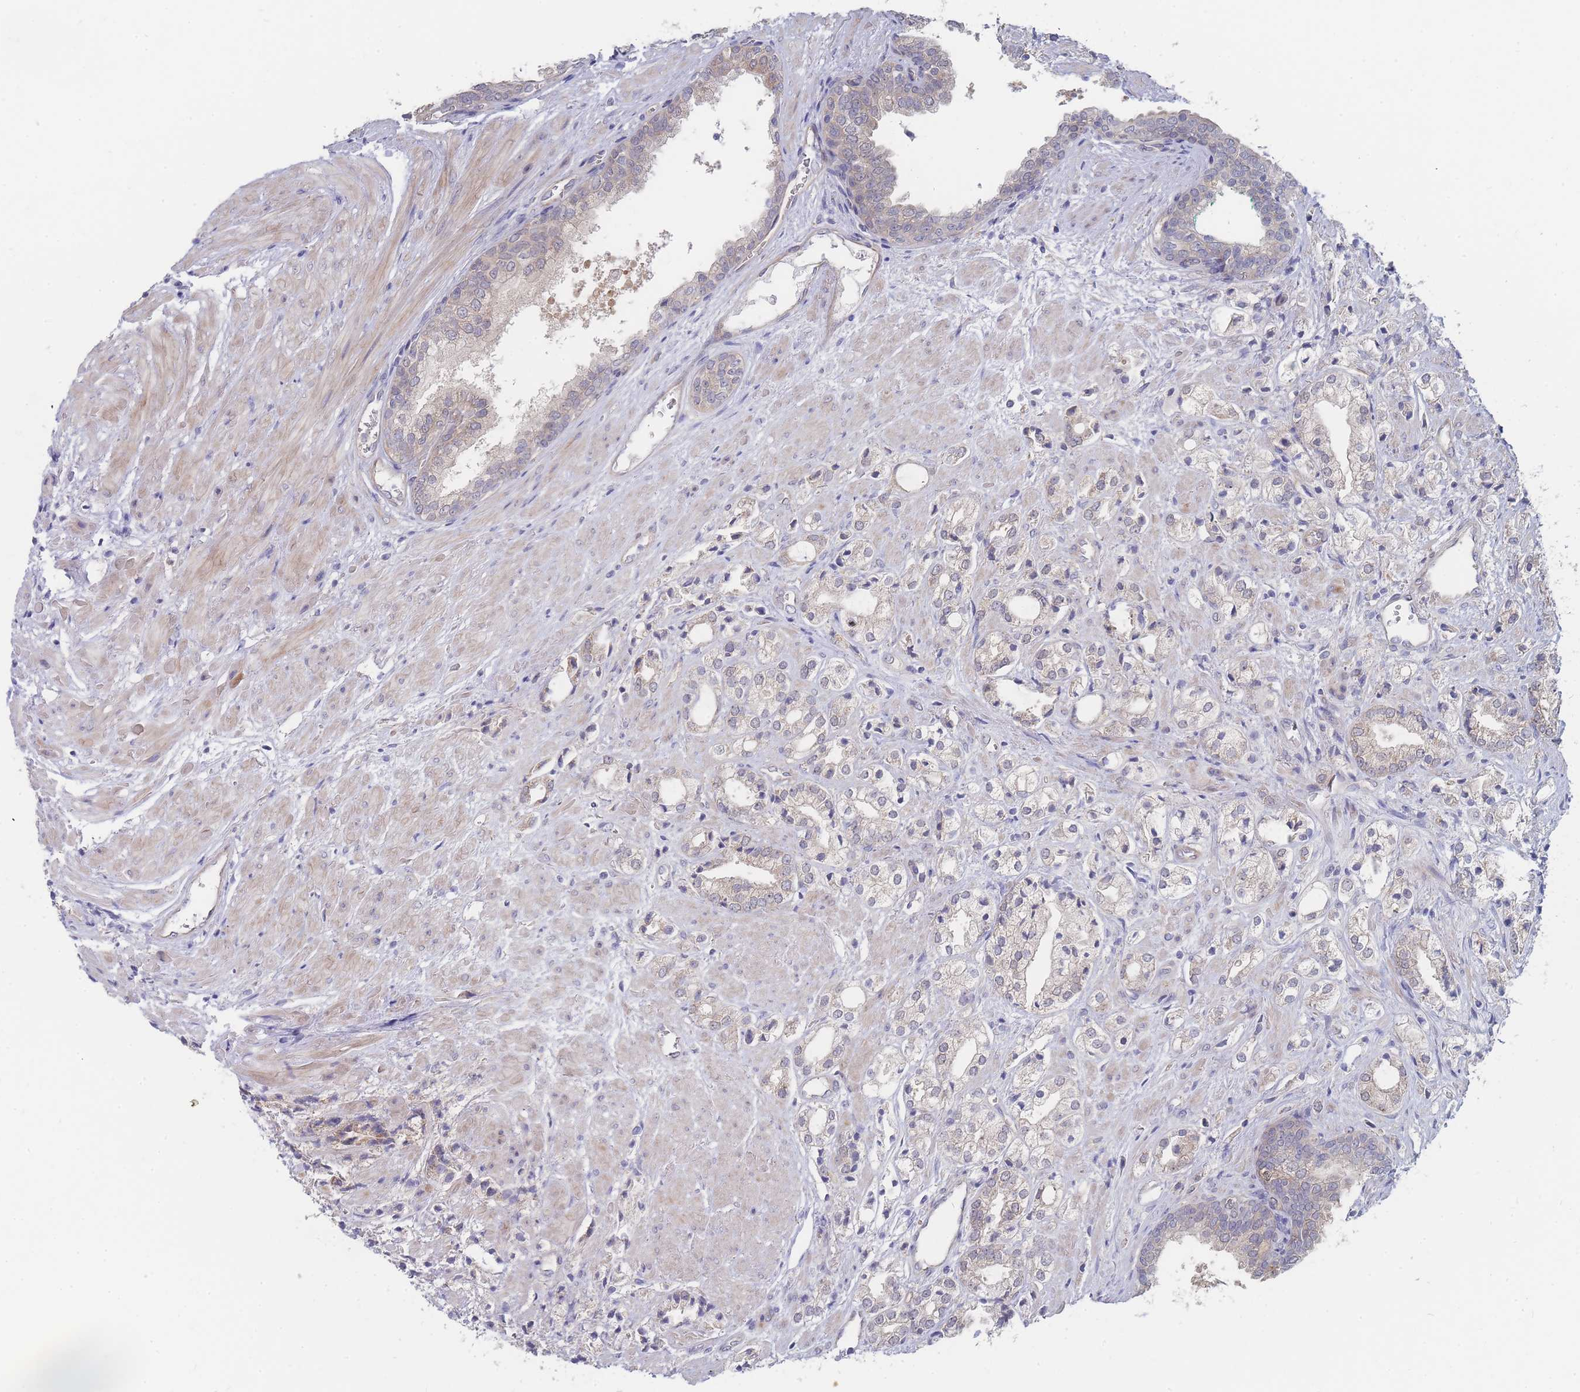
{"staining": {"intensity": "negative", "quantity": "none", "location": "none"}, "tissue": "prostate cancer", "cell_type": "Tumor cells", "image_type": "cancer", "snomed": [{"axis": "morphology", "description": "Adenocarcinoma, High grade"}, {"axis": "topography", "description": "Prostate"}], "caption": "High magnification brightfield microscopy of adenocarcinoma (high-grade) (prostate) stained with DAB (3,3'-diaminobenzidine) (brown) and counterstained with hematoxylin (blue): tumor cells show no significant positivity. (DAB (3,3'-diaminobenzidine) immunohistochemistry visualized using brightfield microscopy, high magnification).", "gene": "NUB1", "patient": {"sex": "male", "age": 50}}